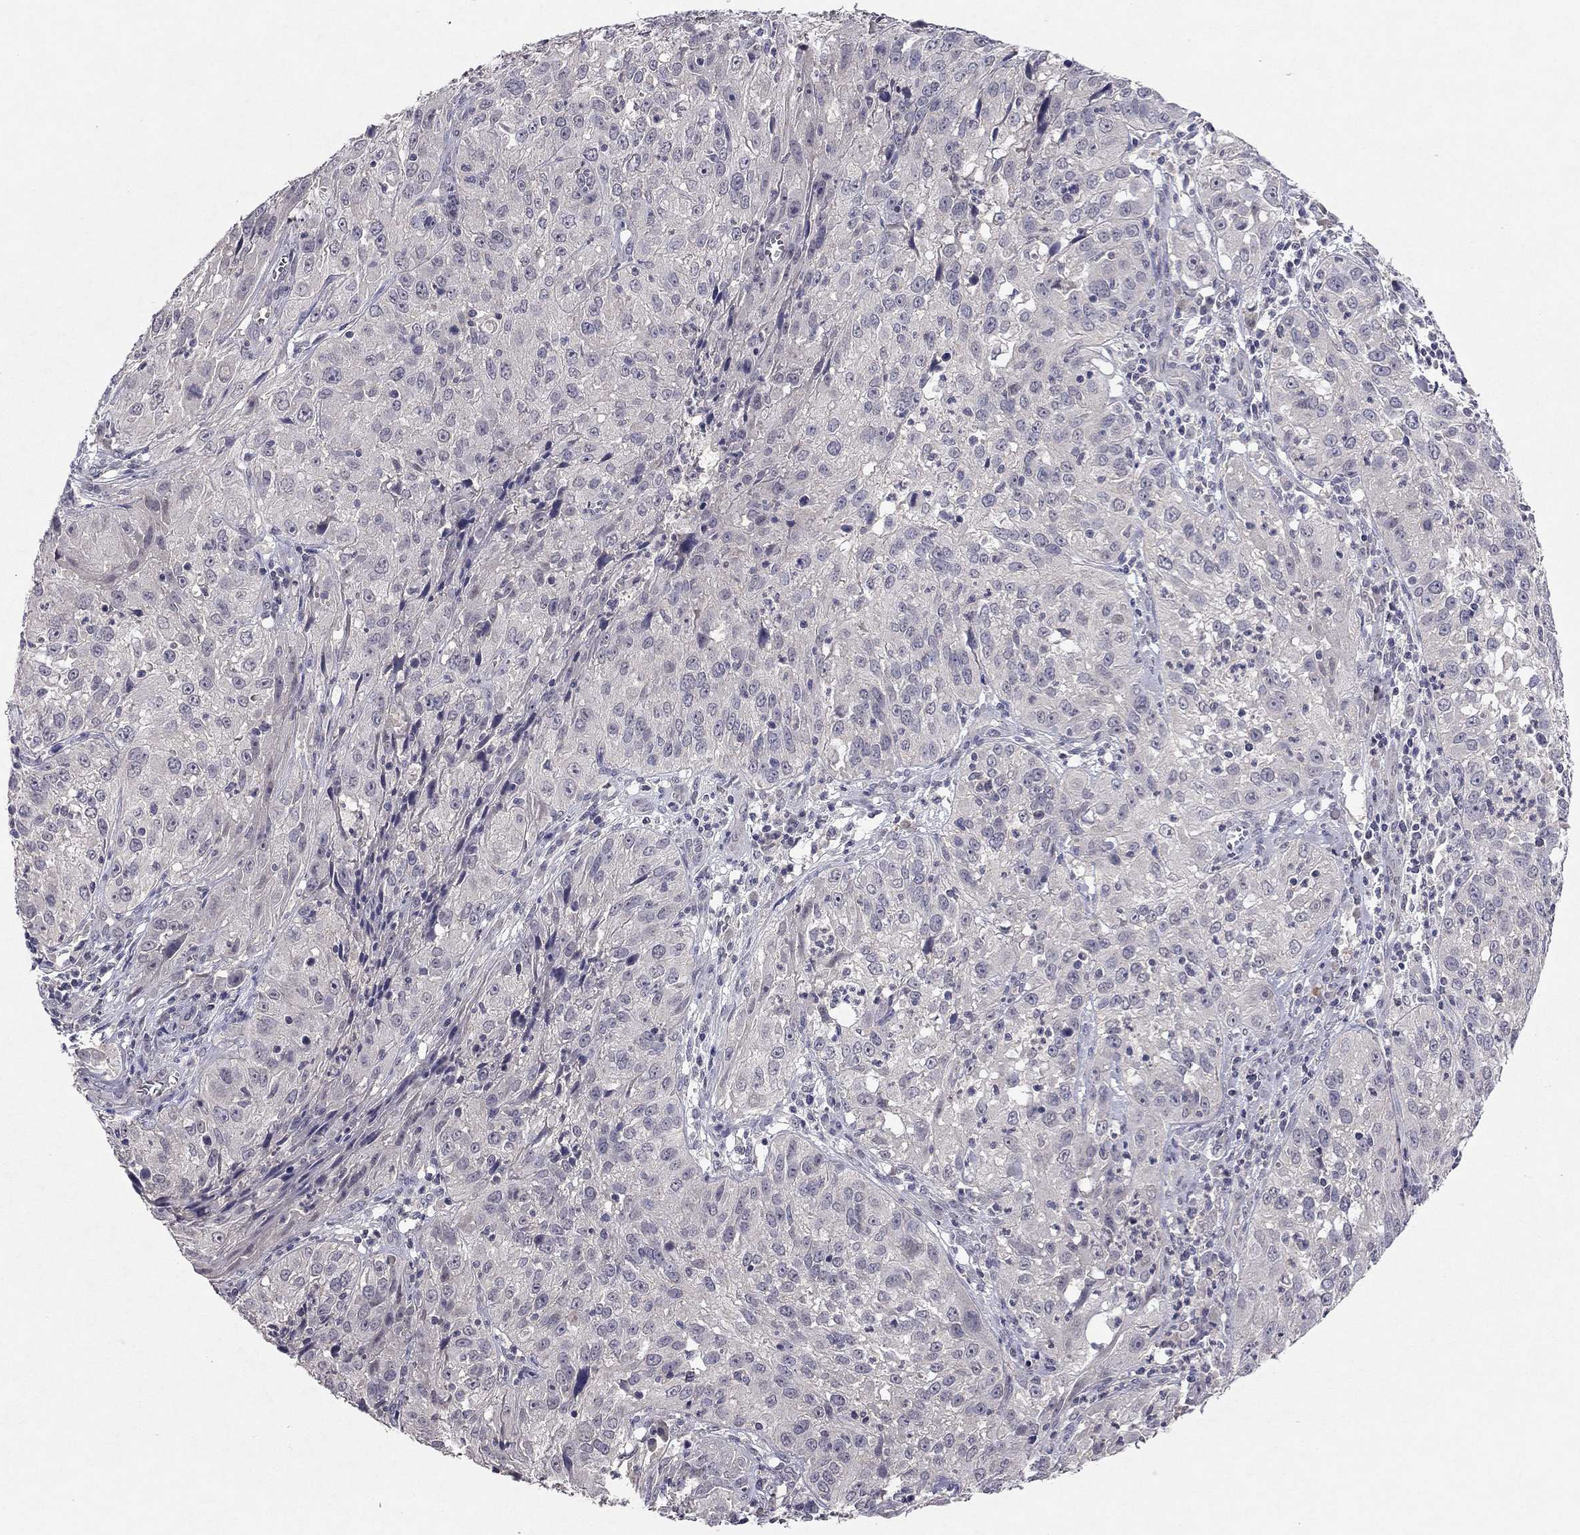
{"staining": {"intensity": "negative", "quantity": "none", "location": "none"}, "tissue": "cervical cancer", "cell_type": "Tumor cells", "image_type": "cancer", "snomed": [{"axis": "morphology", "description": "Squamous cell carcinoma, NOS"}, {"axis": "topography", "description": "Cervix"}], "caption": "A micrograph of human cervical cancer is negative for staining in tumor cells.", "gene": "ESR2", "patient": {"sex": "female", "age": 32}}